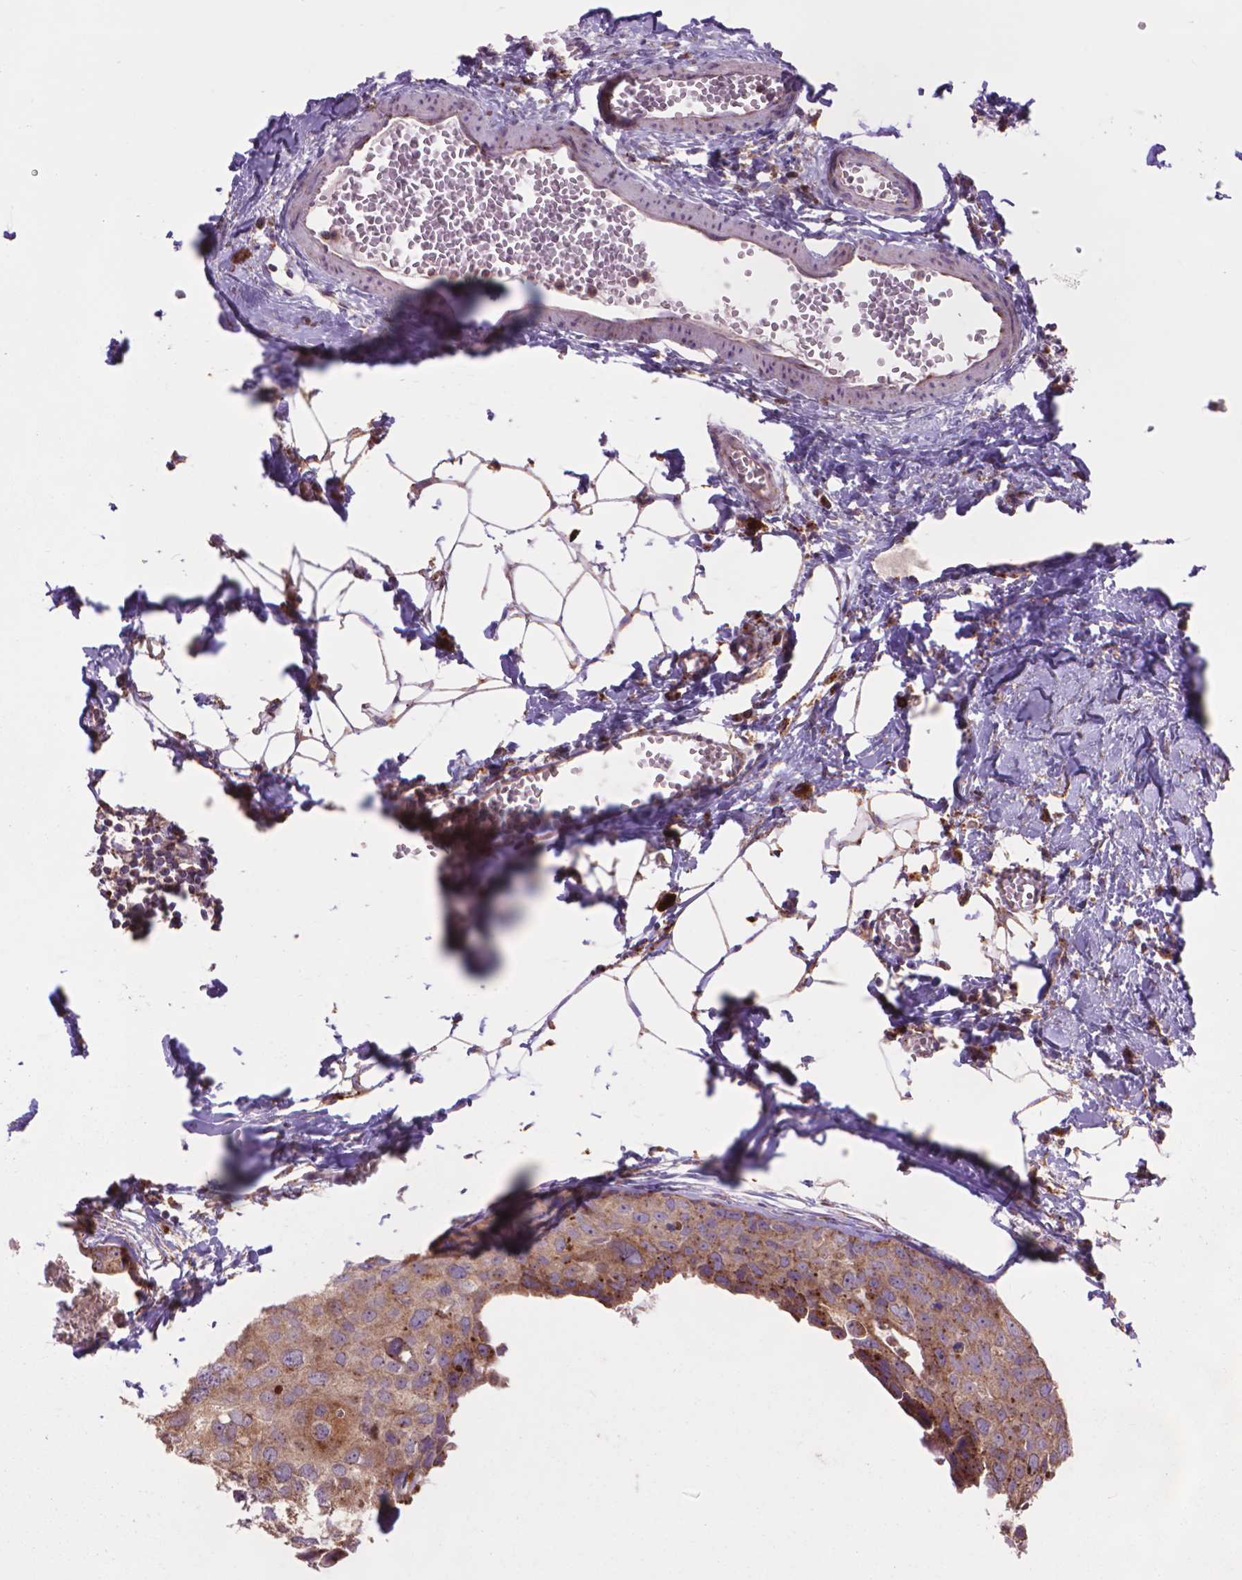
{"staining": {"intensity": "moderate", "quantity": ">75%", "location": "cytoplasmic/membranous"}, "tissue": "breast cancer", "cell_type": "Tumor cells", "image_type": "cancer", "snomed": [{"axis": "morphology", "description": "Duct carcinoma"}, {"axis": "topography", "description": "Breast"}], "caption": "DAB (3,3'-diaminobenzidine) immunohistochemical staining of human breast cancer (invasive ductal carcinoma) exhibits moderate cytoplasmic/membranous protein staining in approximately >75% of tumor cells.", "gene": "GLB1", "patient": {"sex": "female", "age": 38}}